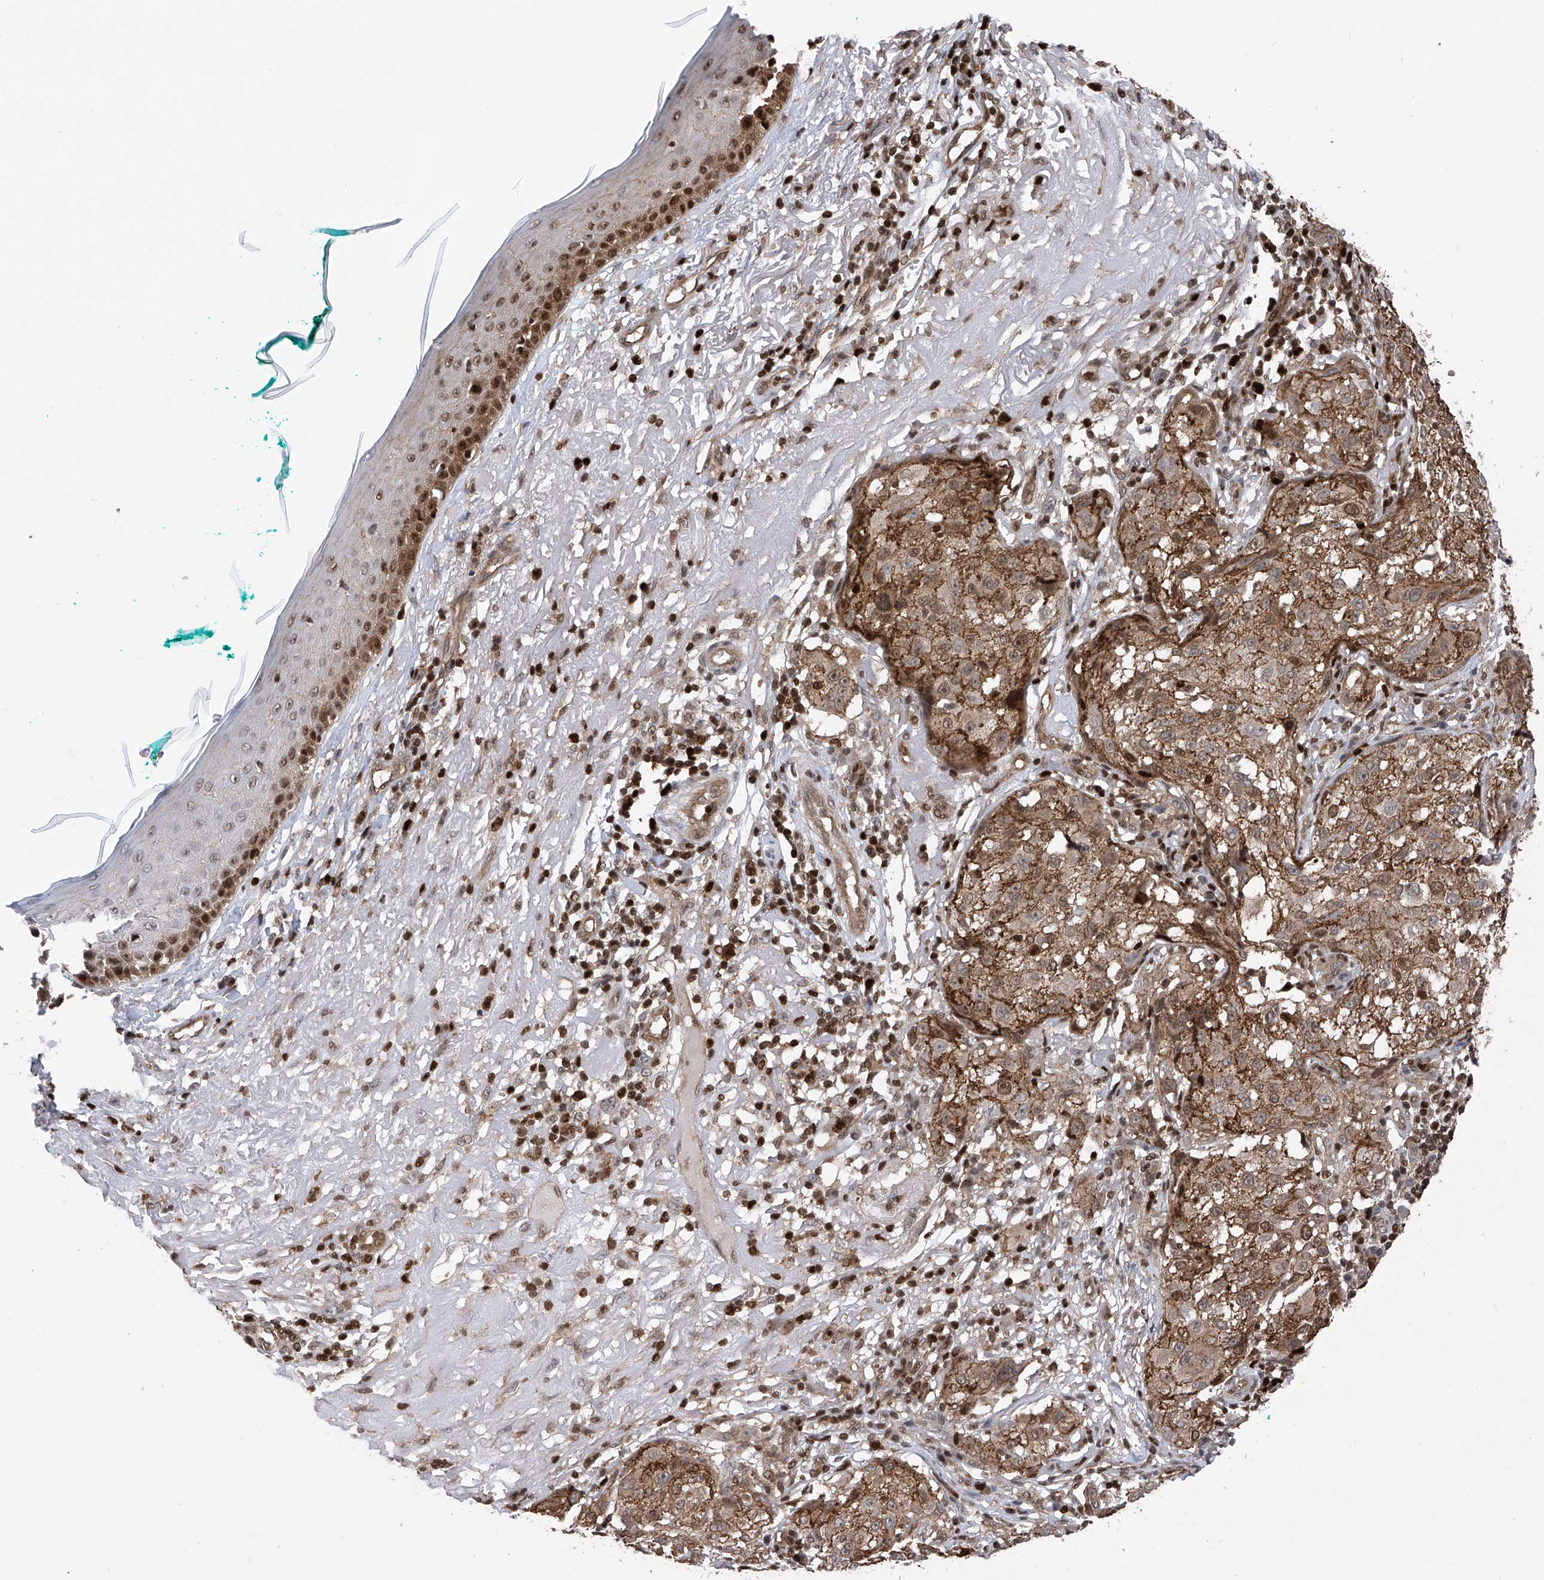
{"staining": {"intensity": "moderate", "quantity": ">75%", "location": "cytoplasmic/membranous,nuclear"}, "tissue": "melanoma", "cell_type": "Tumor cells", "image_type": "cancer", "snomed": [{"axis": "morphology", "description": "Necrosis, NOS"}, {"axis": "morphology", "description": "Malignant melanoma, NOS"}, {"axis": "topography", "description": "Skin"}], "caption": "High-magnification brightfield microscopy of melanoma stained with DAB (brown) and counterstained with hematoxylin (blue). tumor cells exhibit moderate cytoplasmic/membranous and nuclear expression is identified in about>75% of cells.", "gene": "DNAJC9", "patient": {"sex": "female", "age": 87}}